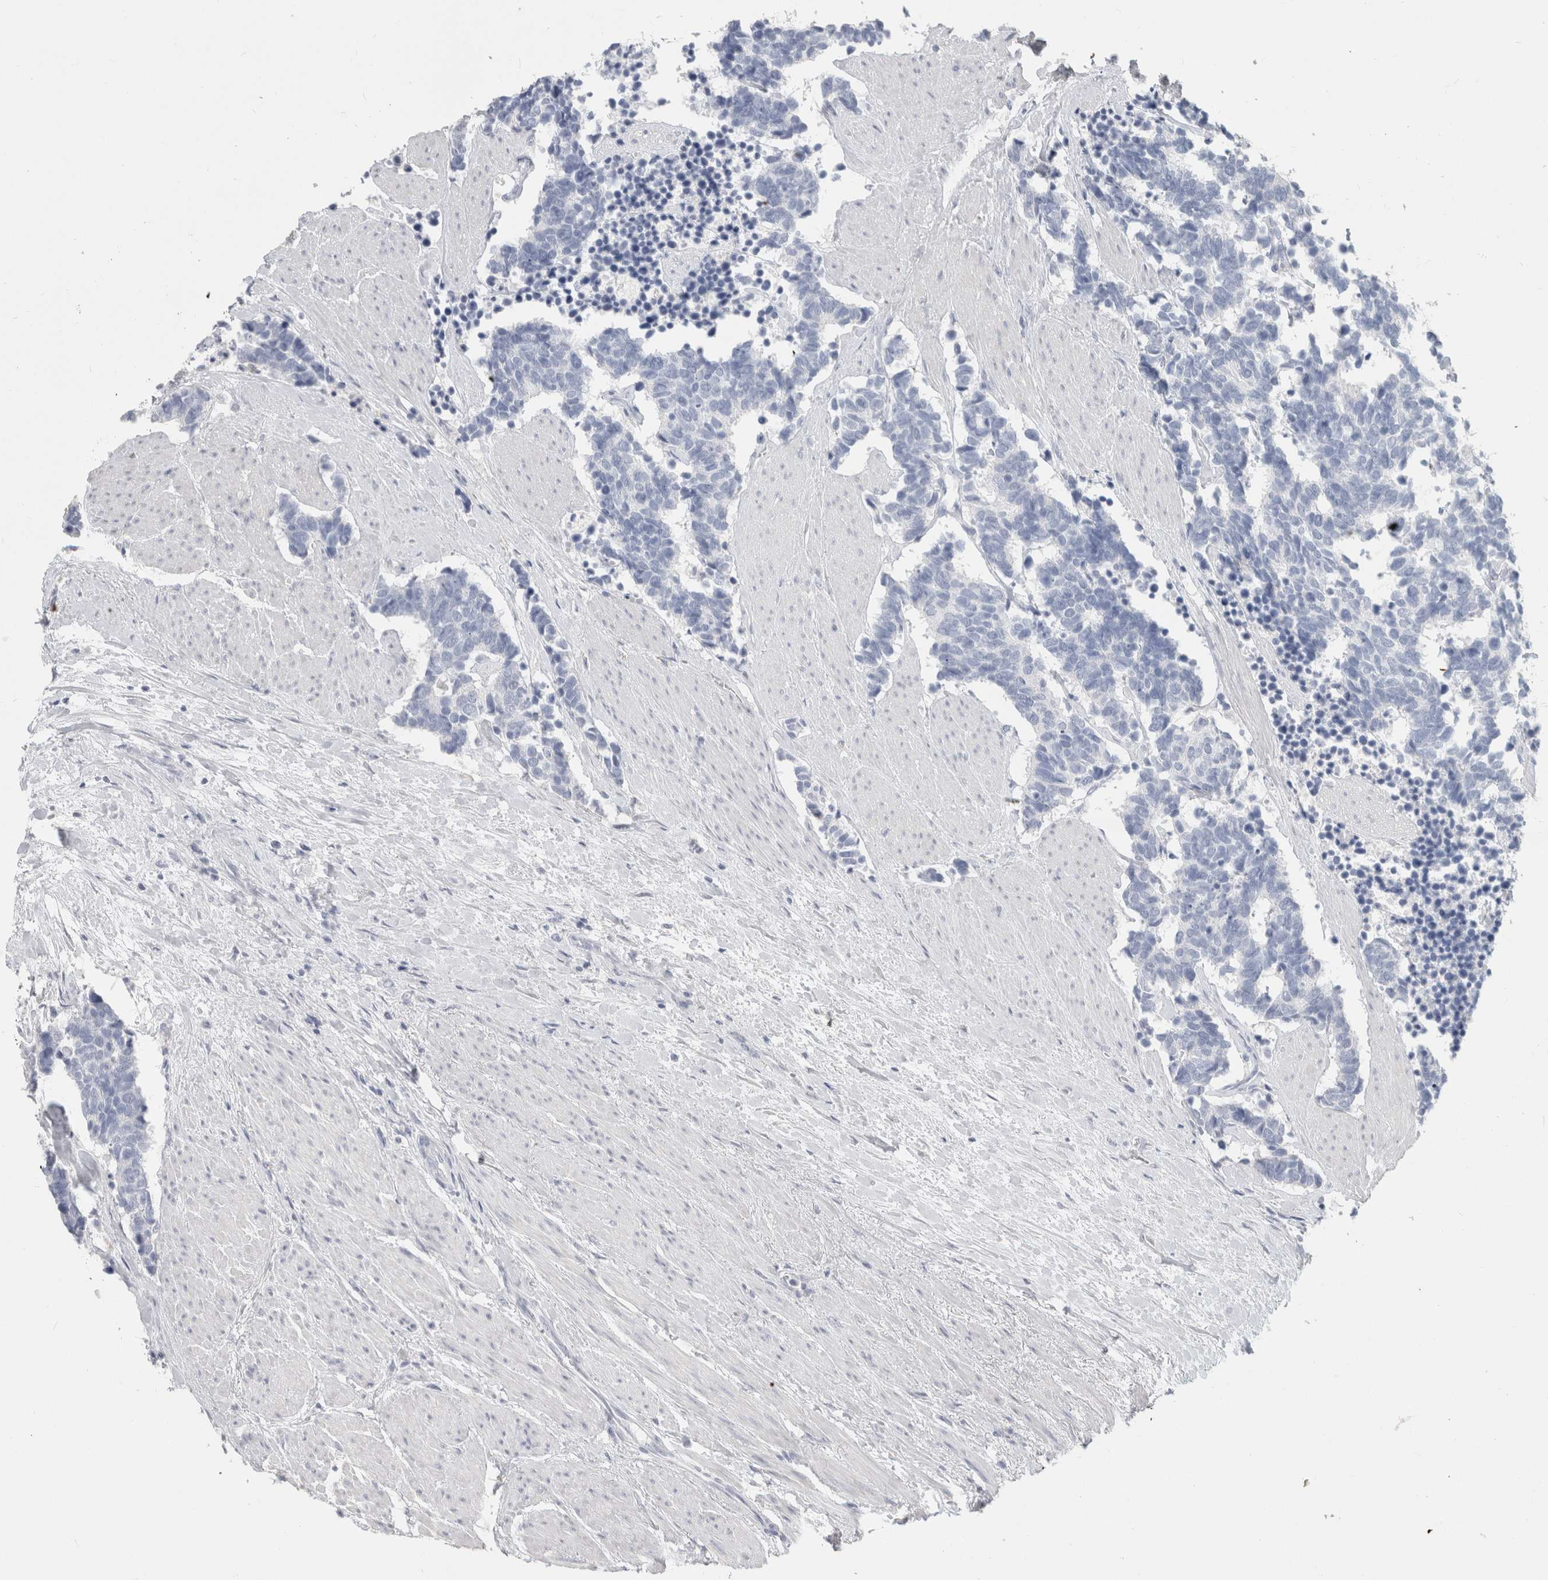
{"staining": {"intensity": "negative", "quantity": "none", "location": "none"}, "tissue": "carcinoid", "cell_type": "Tumor cells", "image_type": "cancer", "snomed": [{"axis": "morphology", "description": "Carcinoma, NOS"}, {"axis": "morphology", "description": "Carcinoid, malignant, NOS"}, {"axis": "topography", "description": "Urinary bladder"}], "caption": "DAB immunohistochemical staining of human carcinoid shows no significant expression in tumor cells.", "gene": "SLC6A1", "patient": {"sex": "male", "age": 57}}